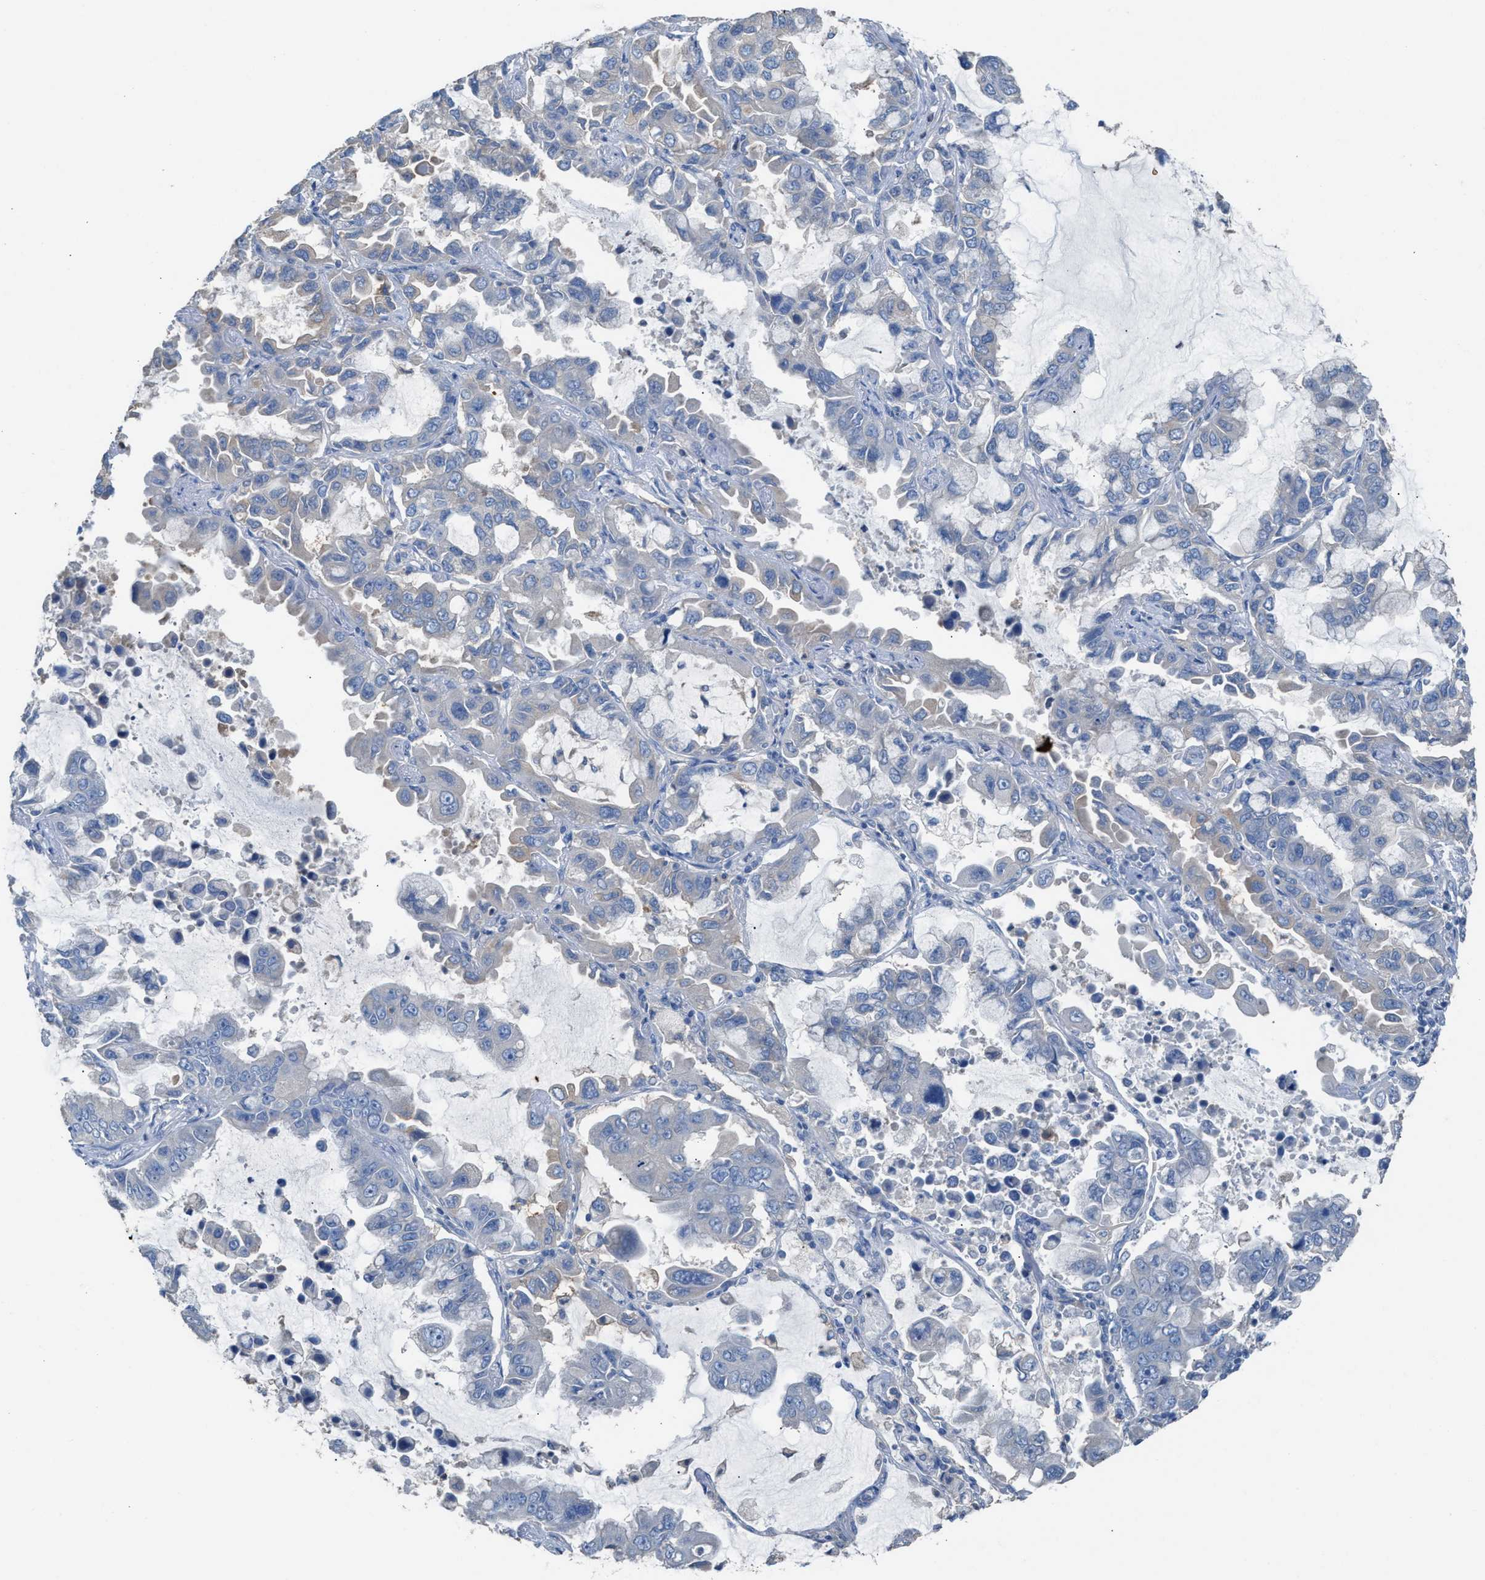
{"staining": {"intensity": "negative", "quantity": "none", "location": "none"}, "tissue": "lung cancer", "cell_type": "Tumor cells", "image_type": "cancer", "snomed": [{"axis": "morphology", "description": "Adenocarcinoma, NOS"}, {"axis": "topography", "description": "Lung"}], "caption": "High power microscopy micrograph of an immunohistochemistry (IHC) photomicrograph of lung cancer (adenocarcinoma), revealing no significant staining in tumor cells. Brightfield microscopy of immunohistochemistry stained with DAB (3,3'-diaminobenzidine) (brown) and hematoxylin (blue), captured at high magnification.", "gene": "NQO2", "patient": {"sex": "male", "age": 64}}